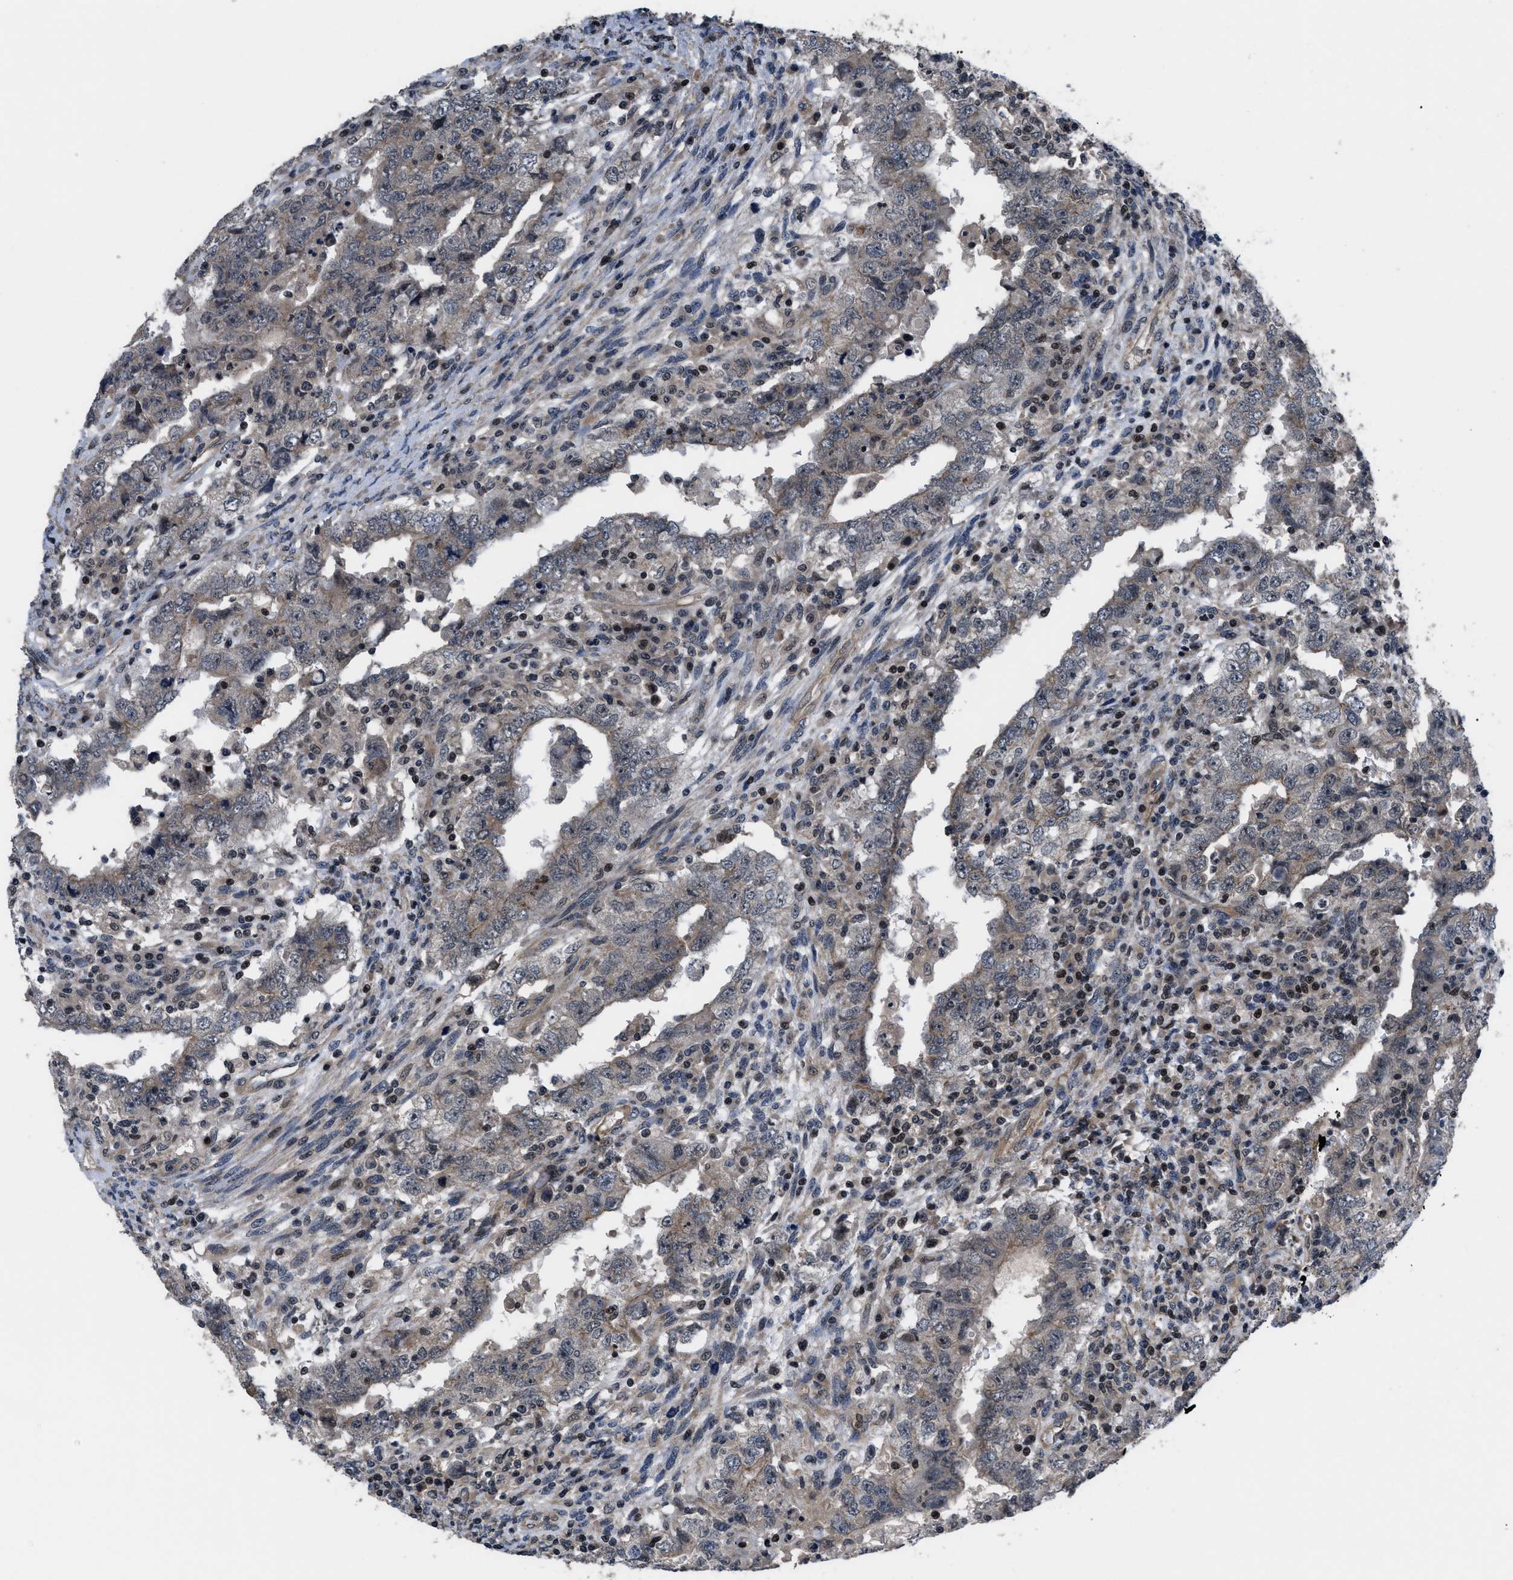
{"staining": {"intensity": "weak", "quantity": "<25%", "location": "cytoplasmic/membranous"}, "tissue": "testis cancer", "cell_type": "Tumor cells", "image_type": "cancer", "snomed": [{"axis": "morphology", "description": "Carcinoma, Embryonal, NOS"}, {"axis": "topography", "description": "Testis"}], "caption": "DAB (3,3'-diaminobenzidine) immunohistochemical staining of testis cancer (embryonal carcinoma) exhibits no significant staining in tumor cells.", "gene": "DNAJC14", "patient": {"sex": "male", "age": 26}}